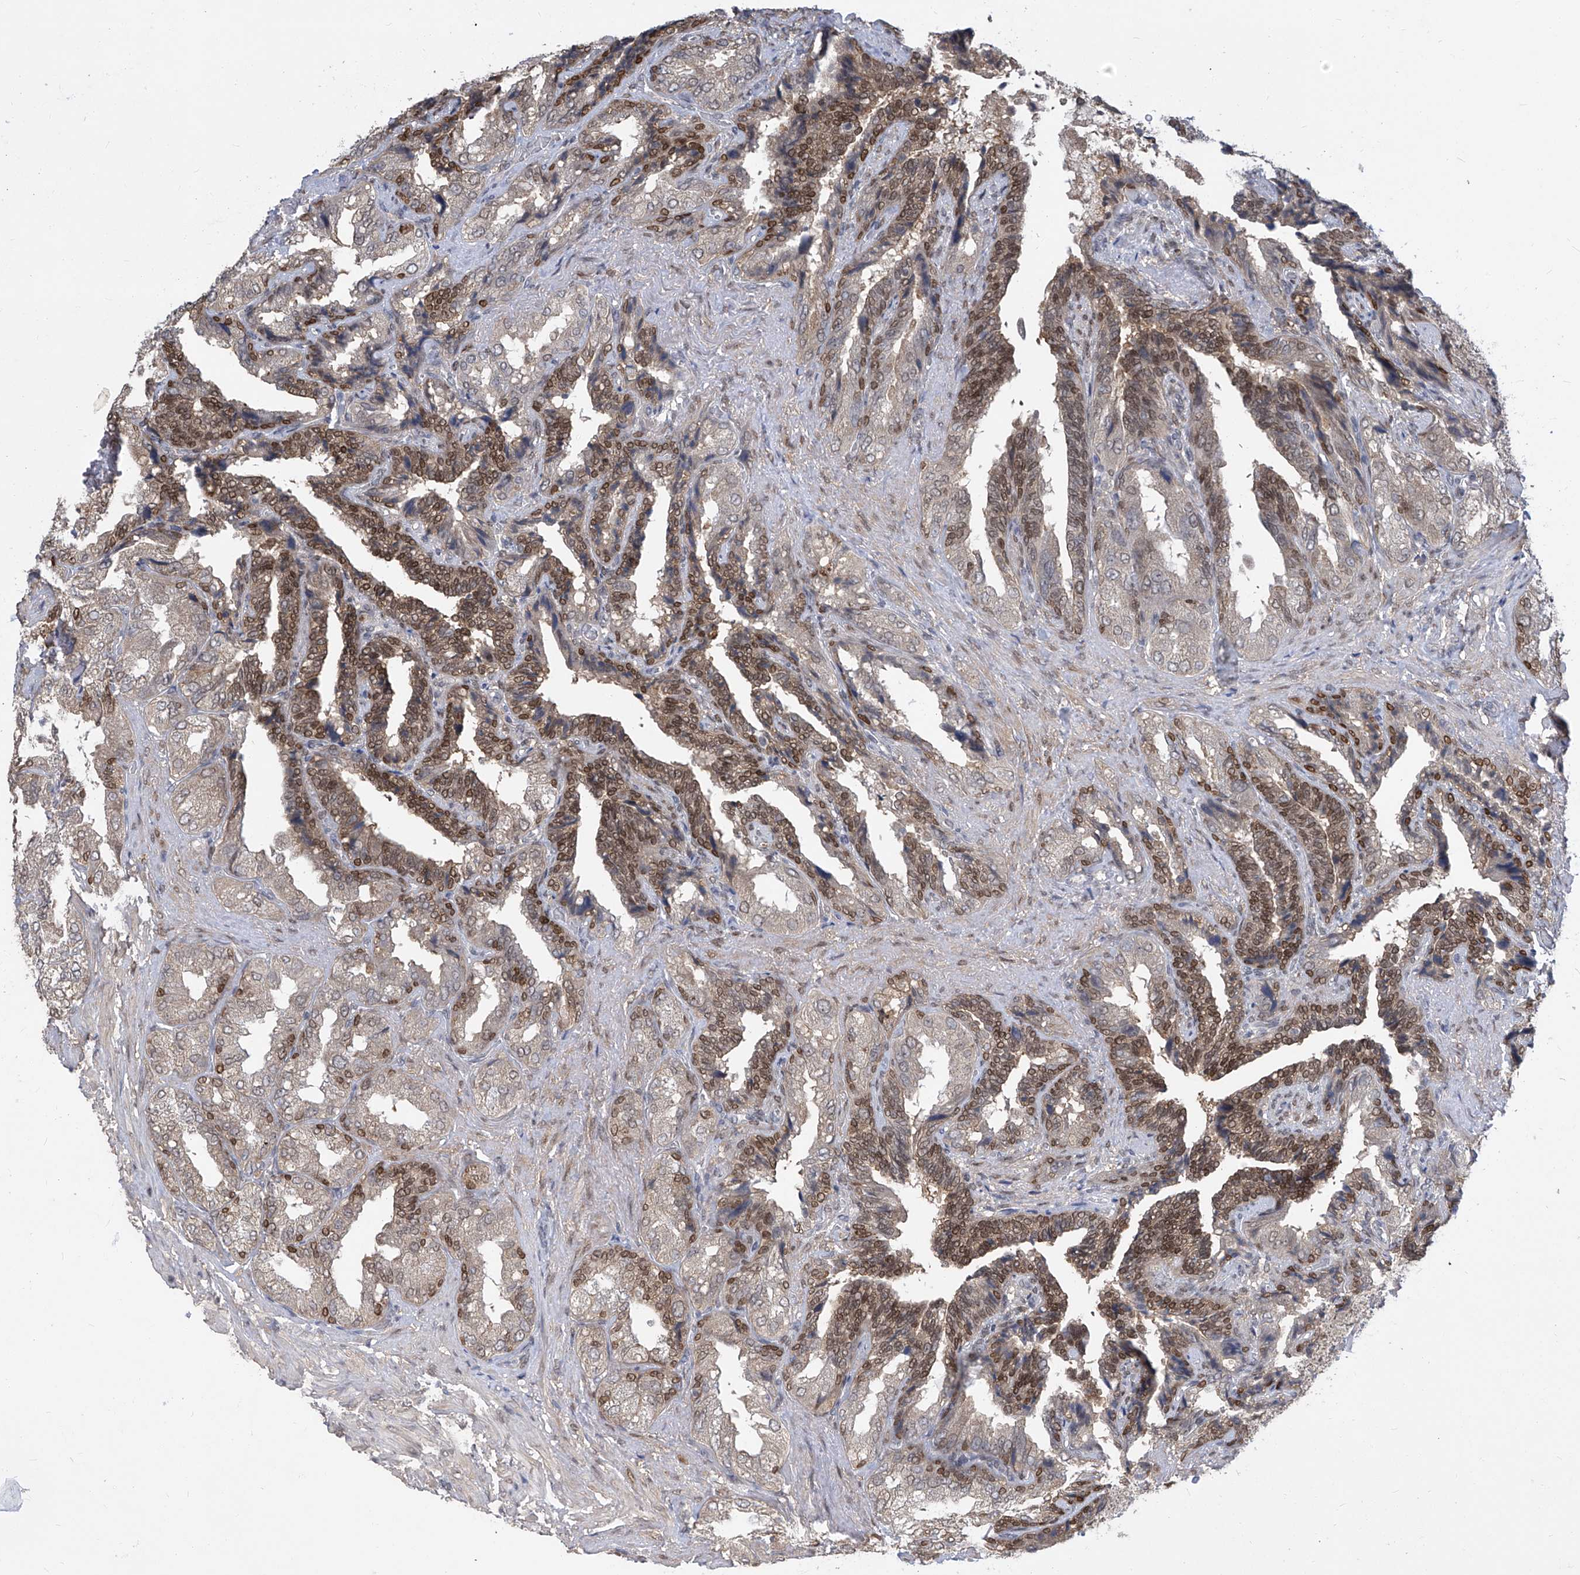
{"staining": {"intensity": "moderate", "quantity": "25%-75%", "location": "cytoplasmic/membranous,nuclear"}, "tissue": "seminal vesicle", "cell_type": "Glandular cells", "image_type": "normal", "snomed": [{"axis": "morphology", "description": "Normal tissue, NOS"}, {"axis": "topography", "description": "Seminal veicle"}, {"axis": "topography", "description": "Peripheral nerve tissue"}], "caption": "An image showing moderate cytoplasmic/membranous,nuclear expression in about 25%-75% of glandular cells in normal seminal vesicle, as visualized by brown immunohistochemical staining.", "gene": "CETN1", "patient": {"sex": "male", "age": 63}}